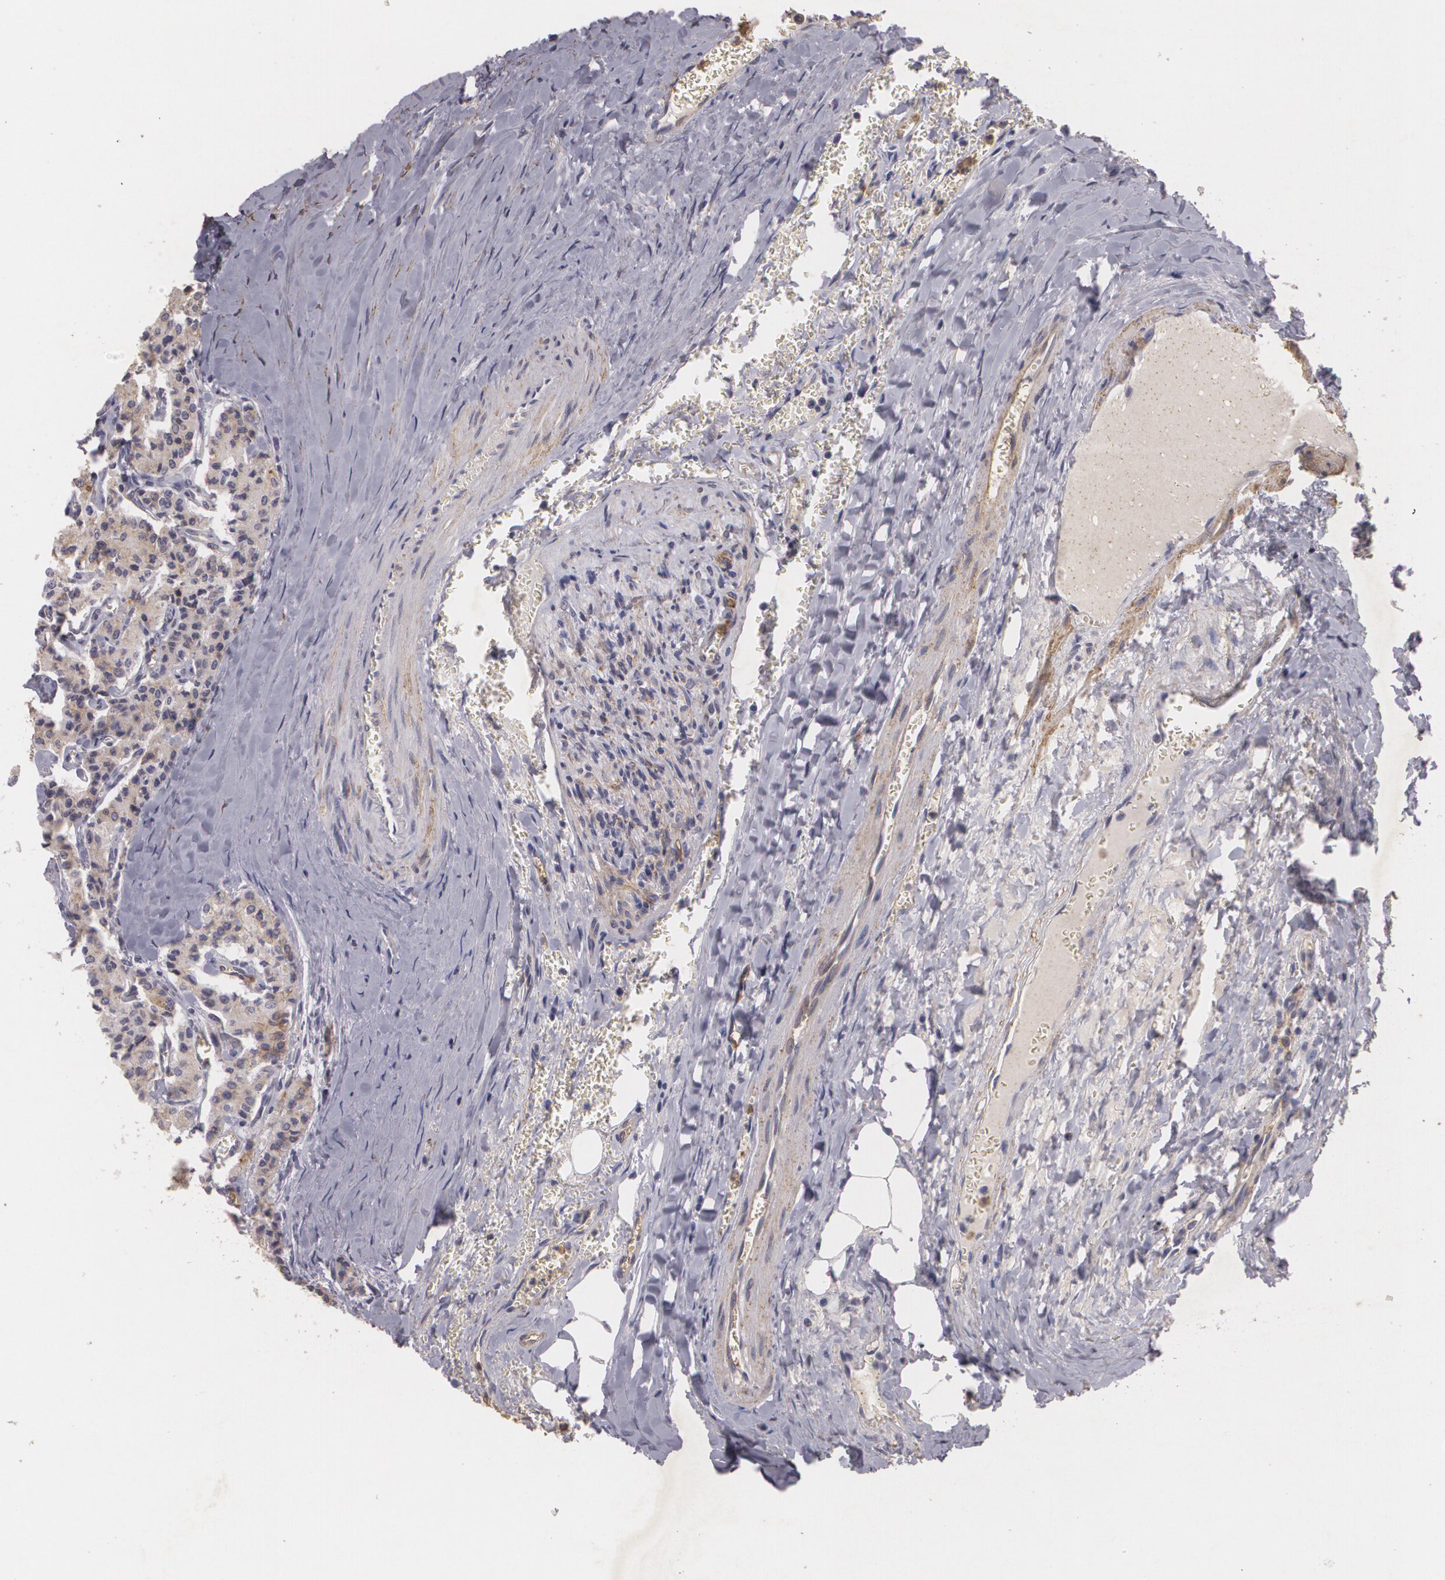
{"staining": {"intensity": "weak", "quantity": "25%-75%", "location": "cytoplasmic/membranous"}, "tissue": "carcinoid", "cell_type": "Tumor cells", "image_type": "cancer", "snomed": [{"axis": "morphology", "description": "Carcinoid, malignant, NOS"}, {"axis": "topography", "description": "Bronchus"}], "caption": "DAB (3,3'-diaminobenzidine) immunohistochemical staining of human carcinoid exhibits weak cytoplasmic/membranous protein positivity in approximately 25%-75% of tumor cells.", "gene": "KCNA4", "patient": {"sex": "male", "age": 55}}